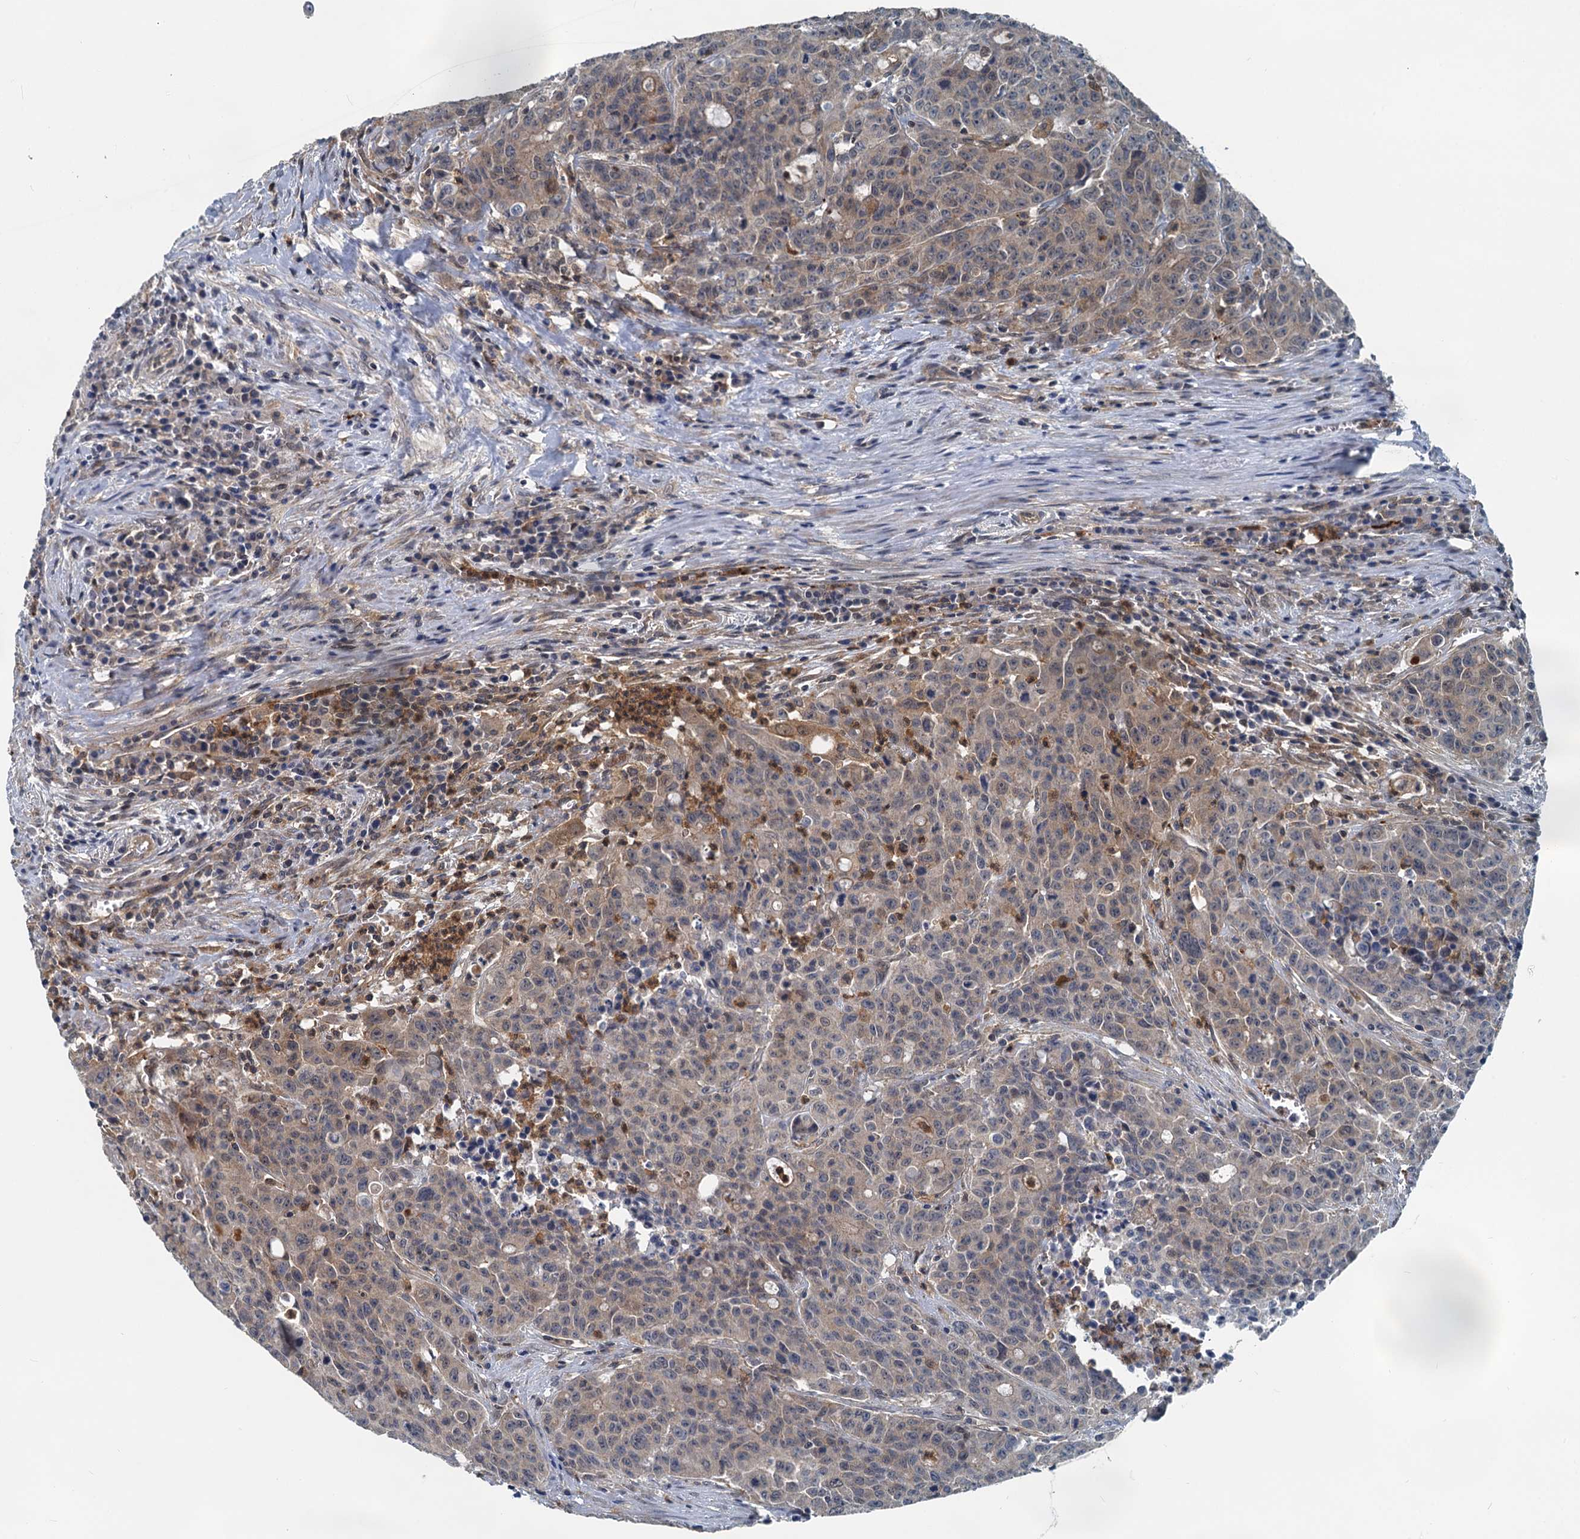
{"staining": {"intensity": "weak", "quantity": "<25%", "location": "cytoplasmic/membranous"}, "tissue": "colorectal cancer", "cell_type": "Tumor cells", "image_type": "cancer", "snomed": [{"axis": "morphology", "description": "Adenocarcinoma, NOS"}, {"axis": "topography", "description": "Colon"}], "caption": "This photomicrograph is of colorectal cancer stained with IHC to label a protein in brown with the nuclei are counter-stained blue. There is no staining in tumor cells.", "gene": "GCLM", "patient": {"sex": "male", "age": 62}}